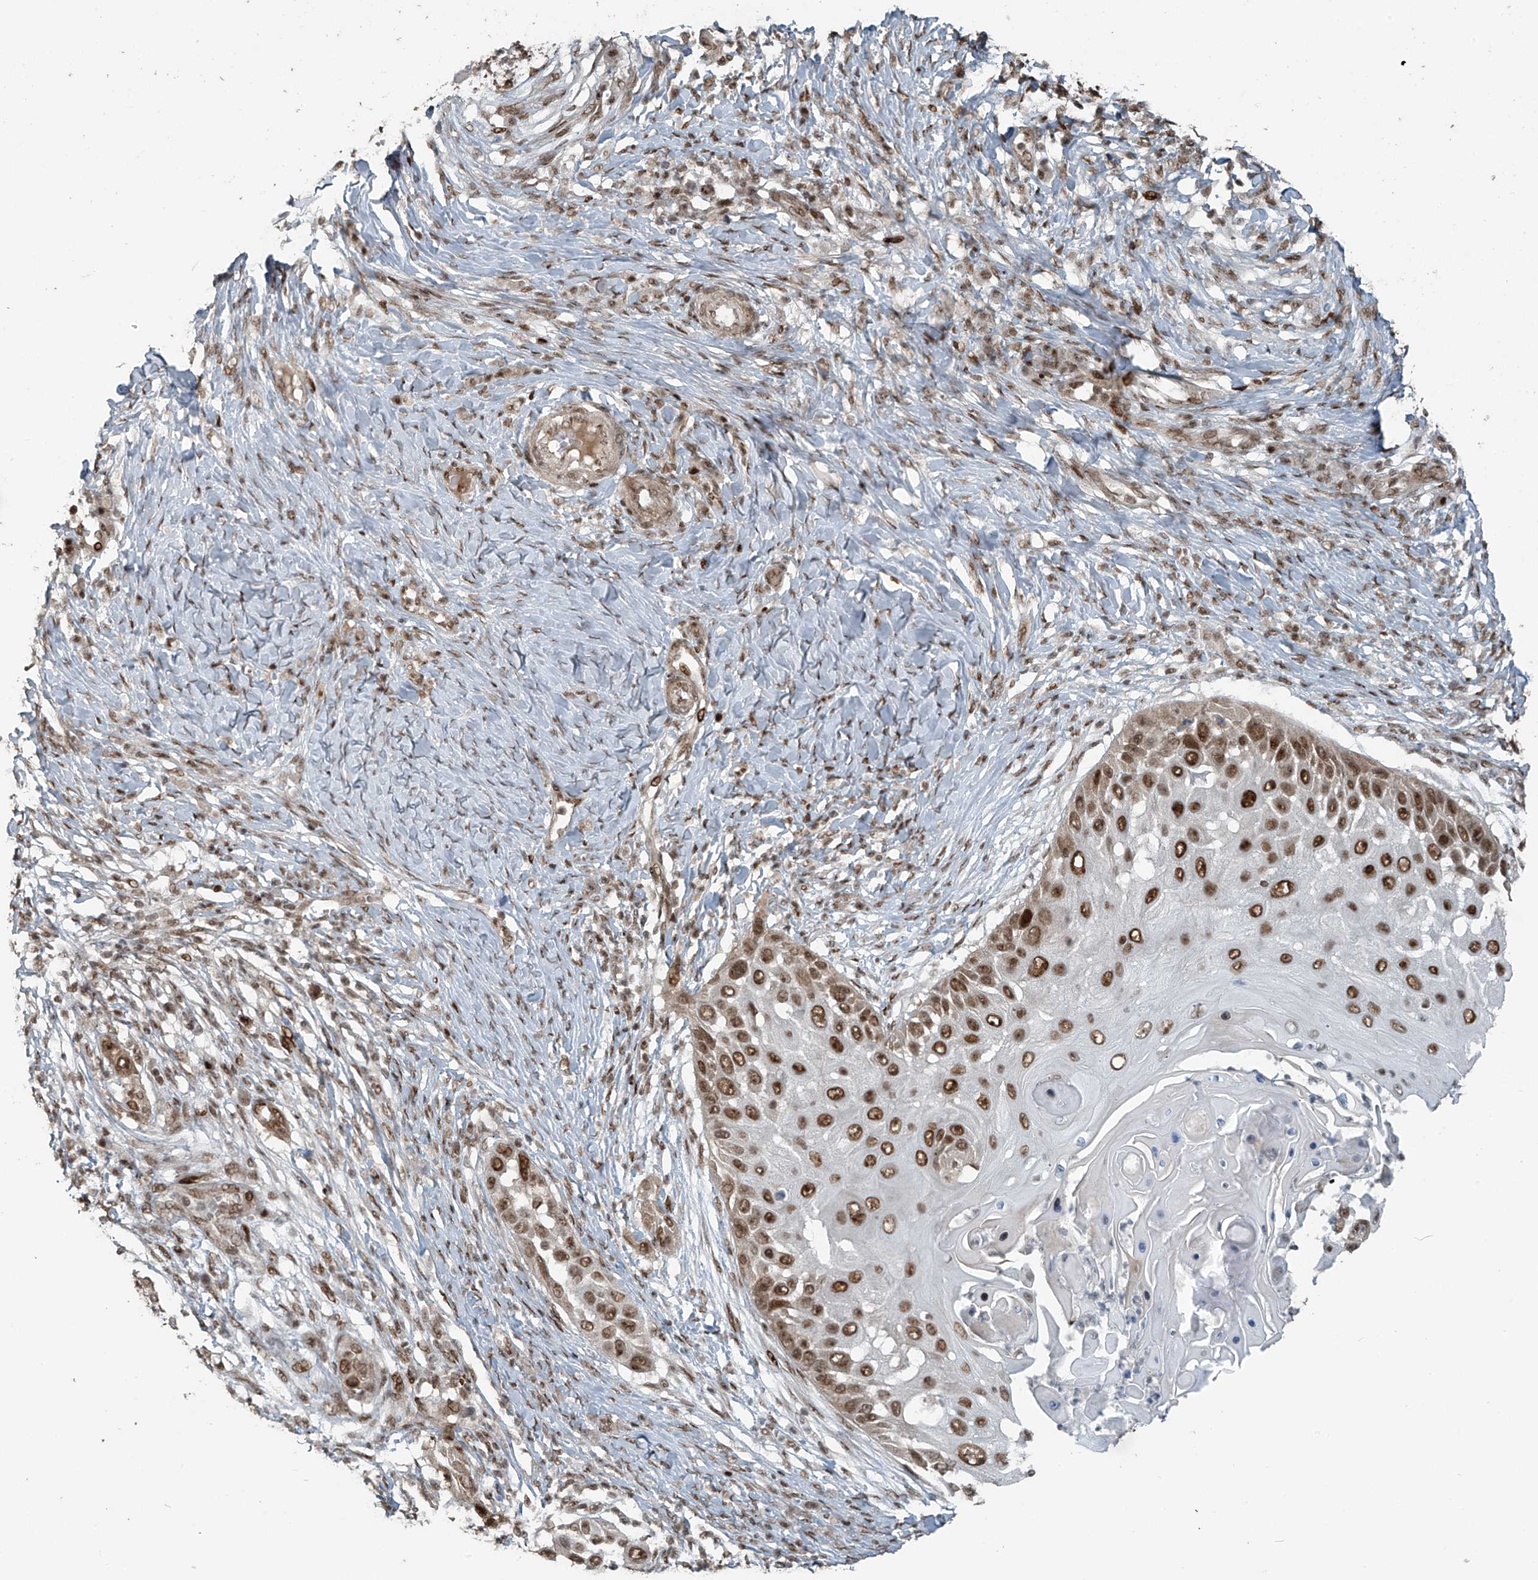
{"staining": {"intensity": "strong", "quantity": ">75%", "location": "nuclear"}, "tissue": "skin cancer", "cell_type": "Tumor cells", "image_type": "cancer", "snomed": [{"axis": "morphology", "description": "Squamous cell carcinoma, NOS"}, {"axis": "topography", "description": "Skin"}], "caption": "Skin squamous cell carcinoma stained for a protein (brown) exhibits strong nuclear positive positivity in approximately >75% of tumor cells.", "gene": "PCNP", "patient": {"sex": "female", "age": 44}}